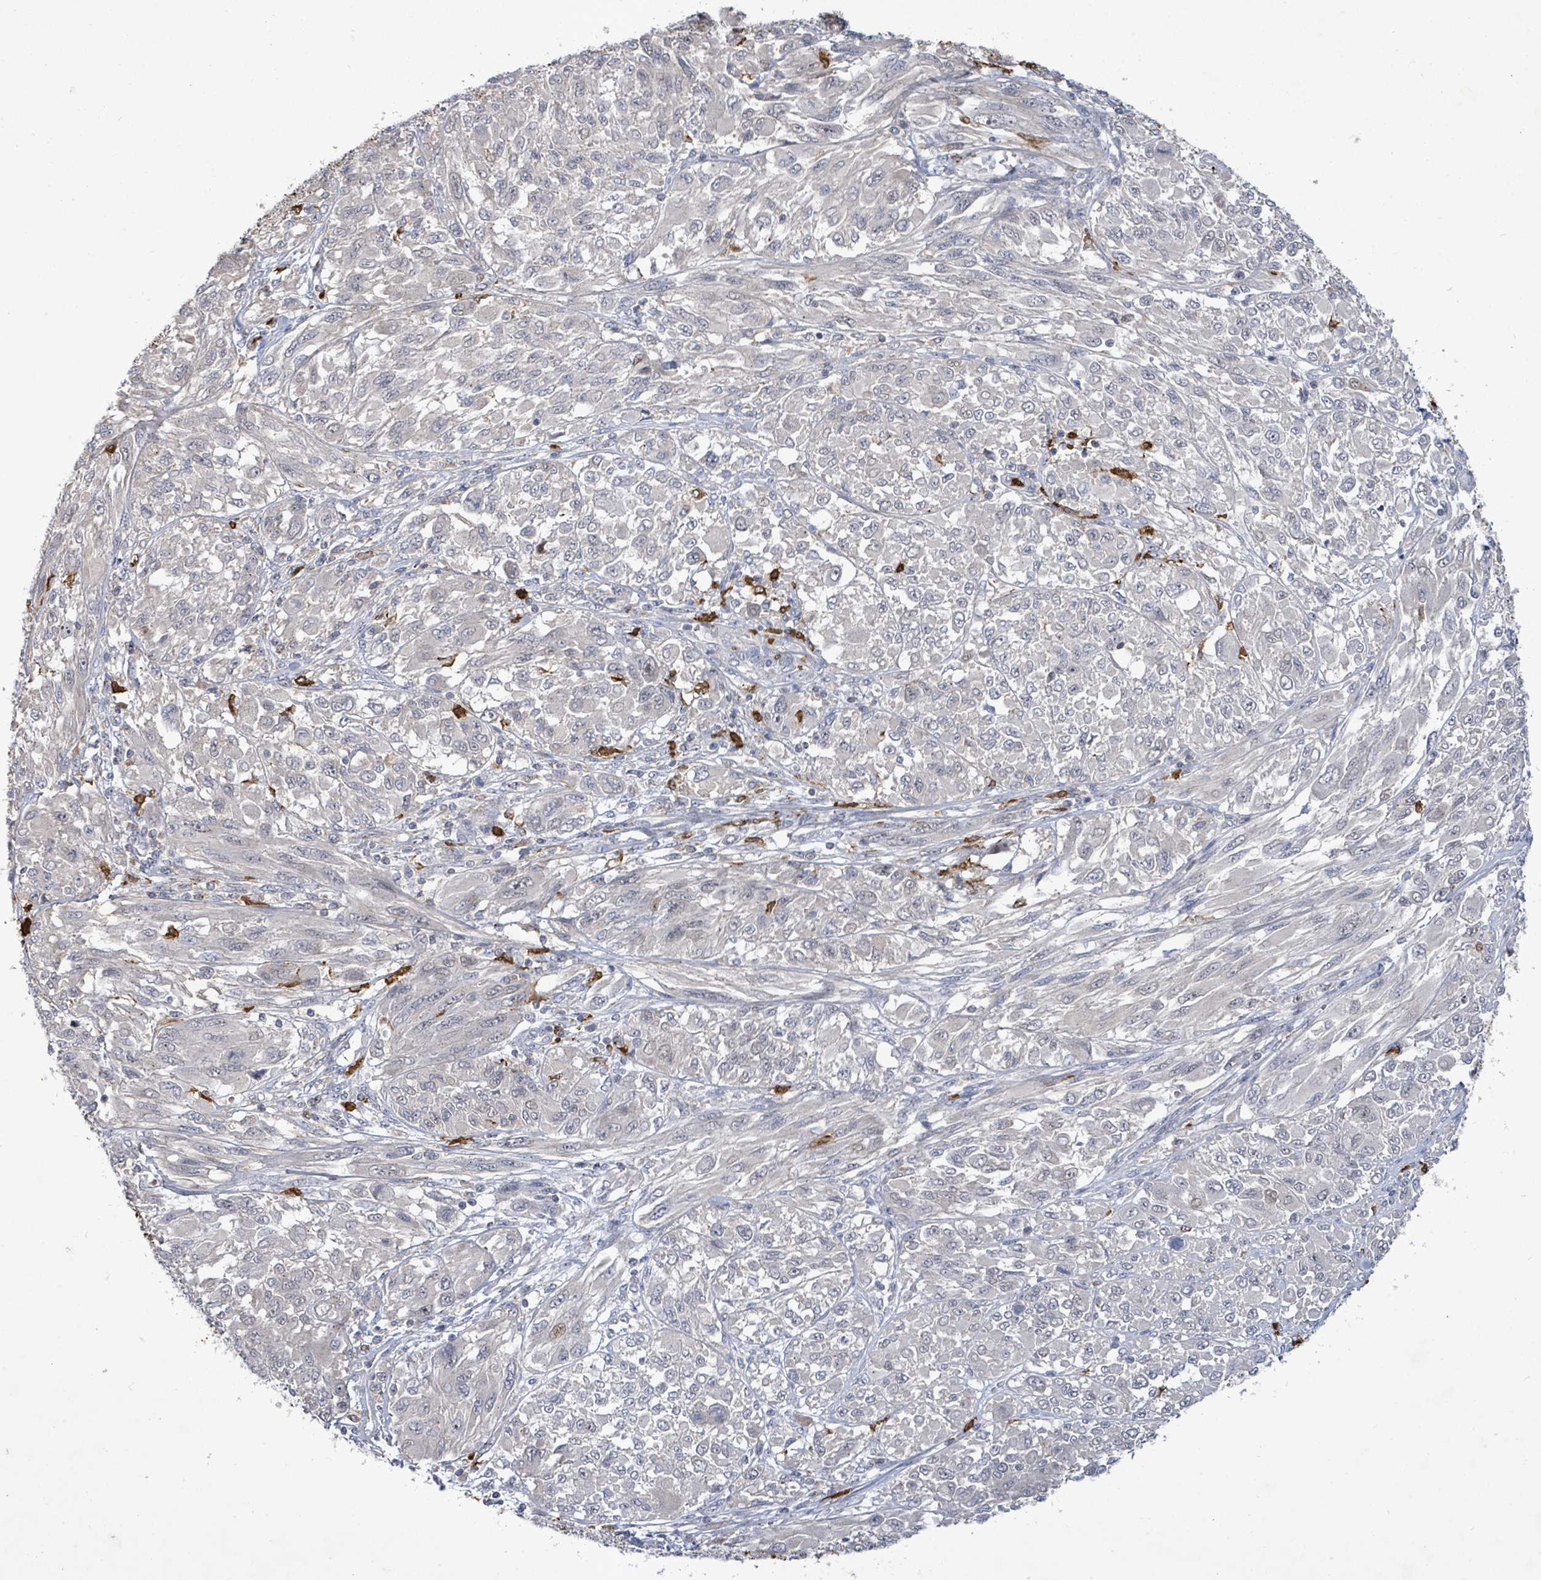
{"staining": {"intensity": "negative", "quantity": "none", "location": "none"}, "tissue": "melanoma", "cell_type": "Tumor cells", "image_type": "cancer", "snomed": [{"axis": "morphology", "description": "Malignant melanoma, NOS"}, {"axis": "topography", "description": "Skin"}], "caption": "IHC histopathology image of neoplastic tissue: human melanoma stained with DAB displays no significant protein staining in tumor cells. The staining was performed using DAB (3,3'-diaminobenzidine) to visualize the protein expression in brown, while the nuclei were stained in blue with hematoxylin (Magnification: 20x).", "gene": "FAM210A", "patient": {"sex": "female", "age": 91}}